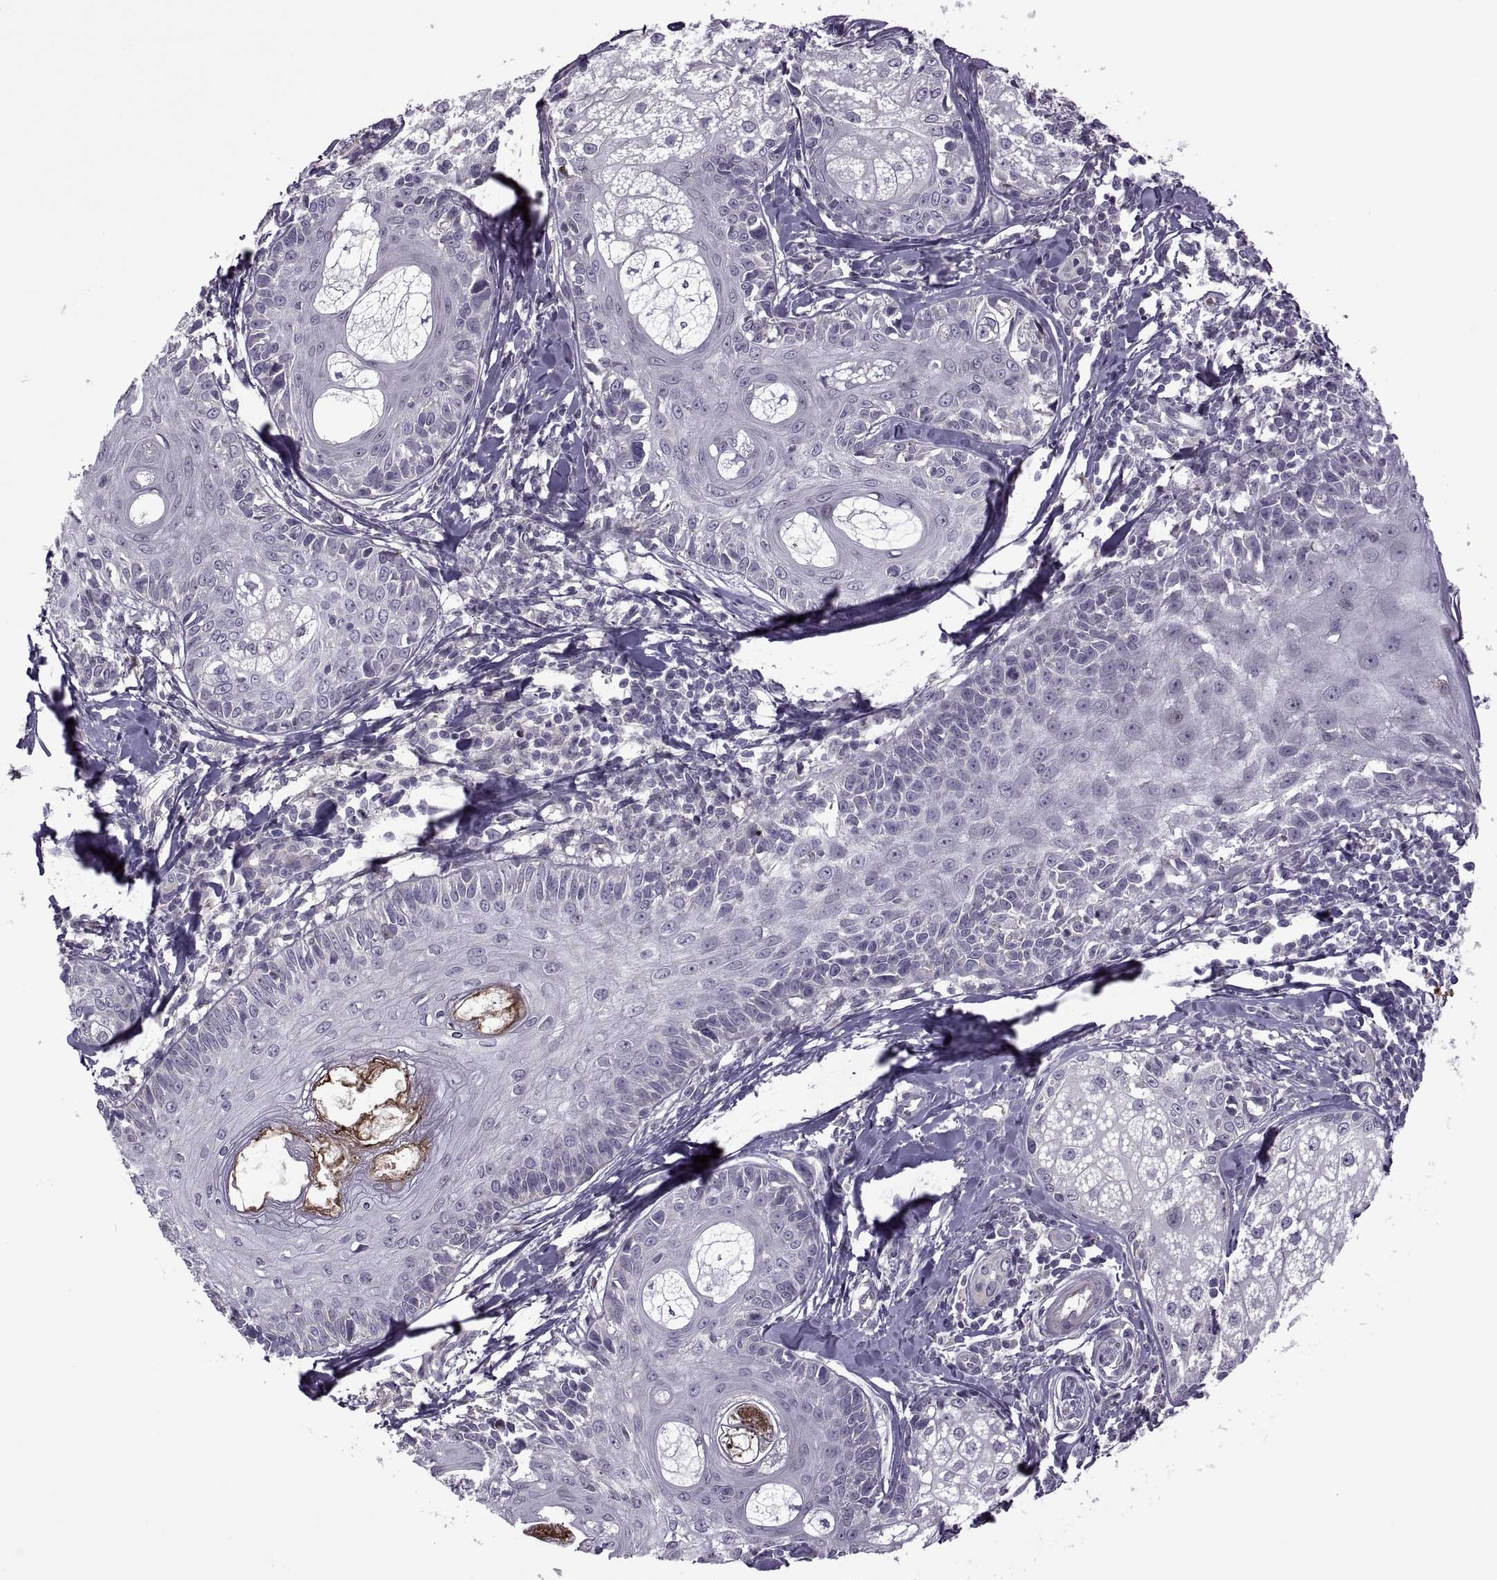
{"staining": {"intensity": "negative", "quantity": "none", "location": "none"}, "tissue": "melanoma", "cell_type": "Tumor cells", "image_type": "cancer", "snomed": [{"axis": "morphology", "description": "Malignant melanoma, NOS"}, {"axis": "topography", "description": "Skin"}], "caption": "Melanoma was stained to show a protein in brown. There is no significant staining in tumor cells. (DAB IHC visualized using brightfield microscopy, high magnification).", "gene": "ODF3", "patient": {"sex": "female", "age": 86}}